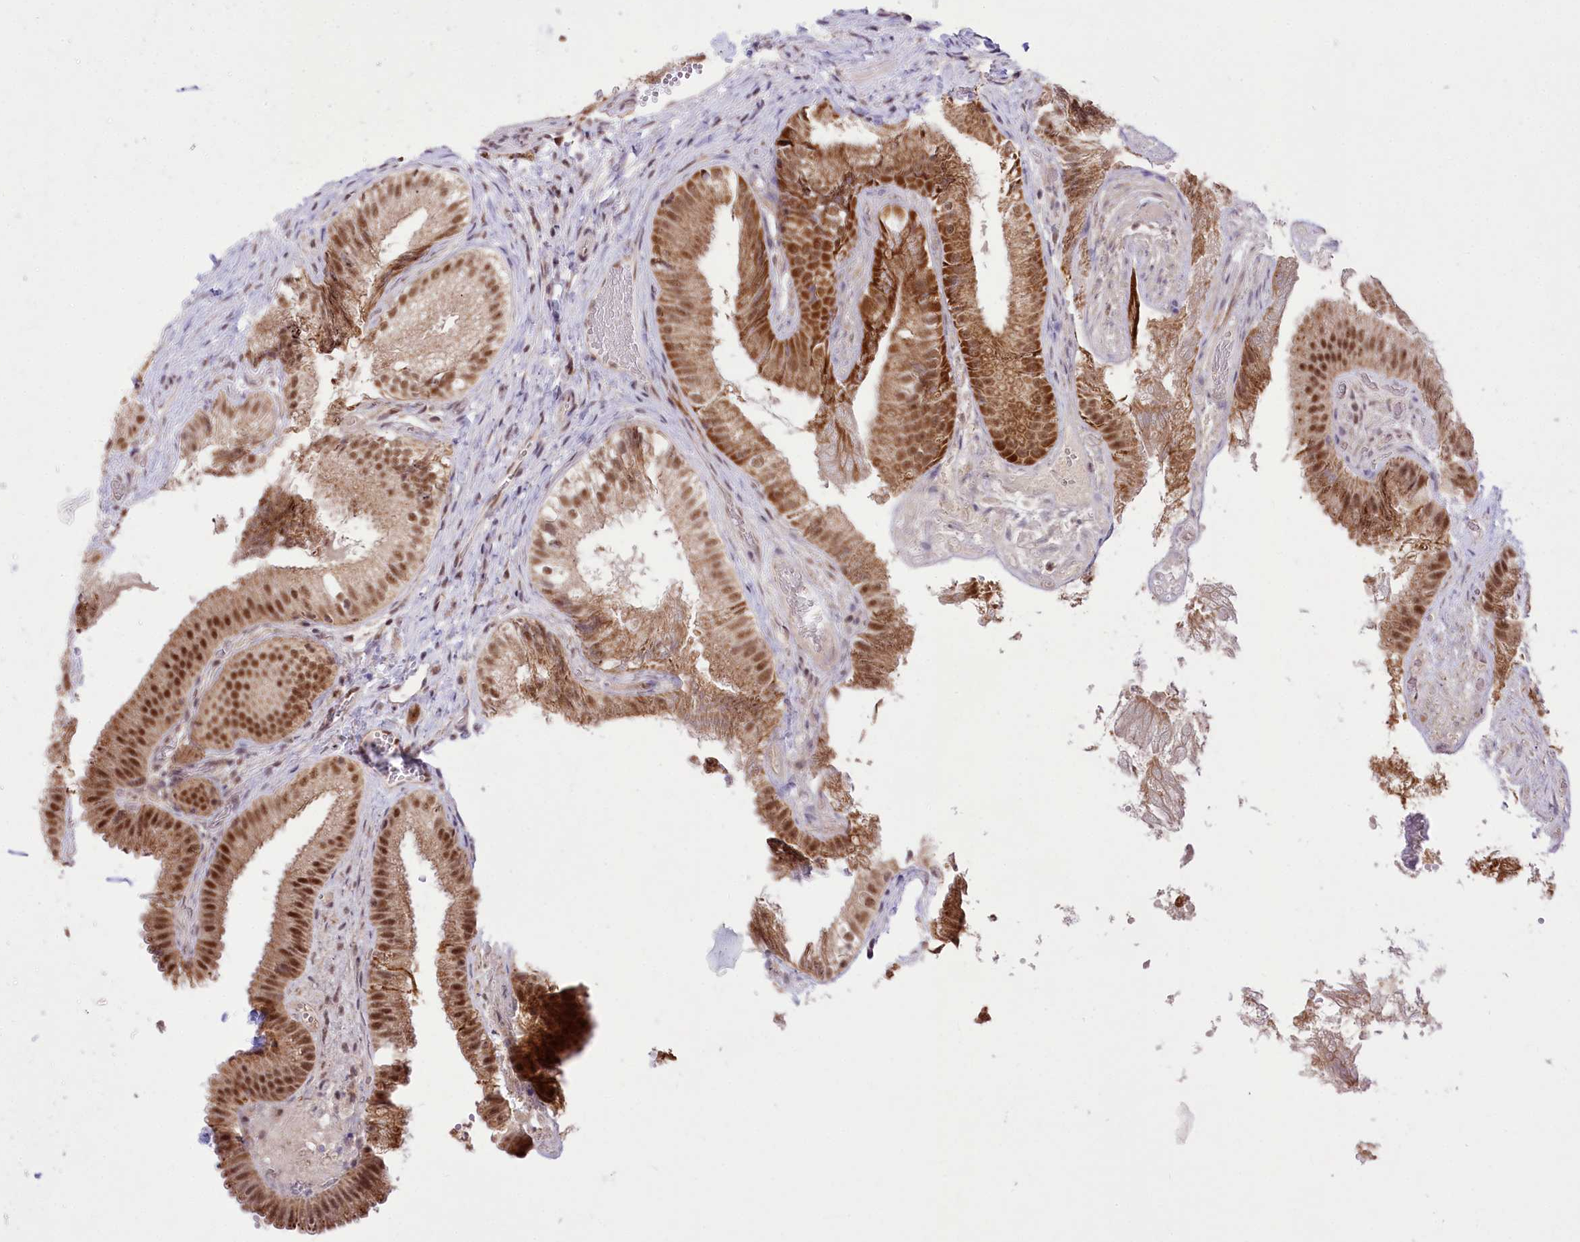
{"staining": {"intensity": "moderate", "quantity": ">75%", "location": "cytoplasmic/membranous,nuclear"}, "tissue": "gallbladder", "cell_type": "Glandular cells", "image_type": "normal", "snomed": [{"axis": "morphology", "description": "Normal tissue, NOS"}, {"axis": "topography", "description": "Gallbladder"}], "caption": "The histopathology image shows staining of unremarkable gallbladder, revealing moderate cytoplasmic/membranous,nuclear protein expression (brown color) within glandular cells.", "gene": "ZMAT2", "patient": {"sex": "female", "age": 30}}